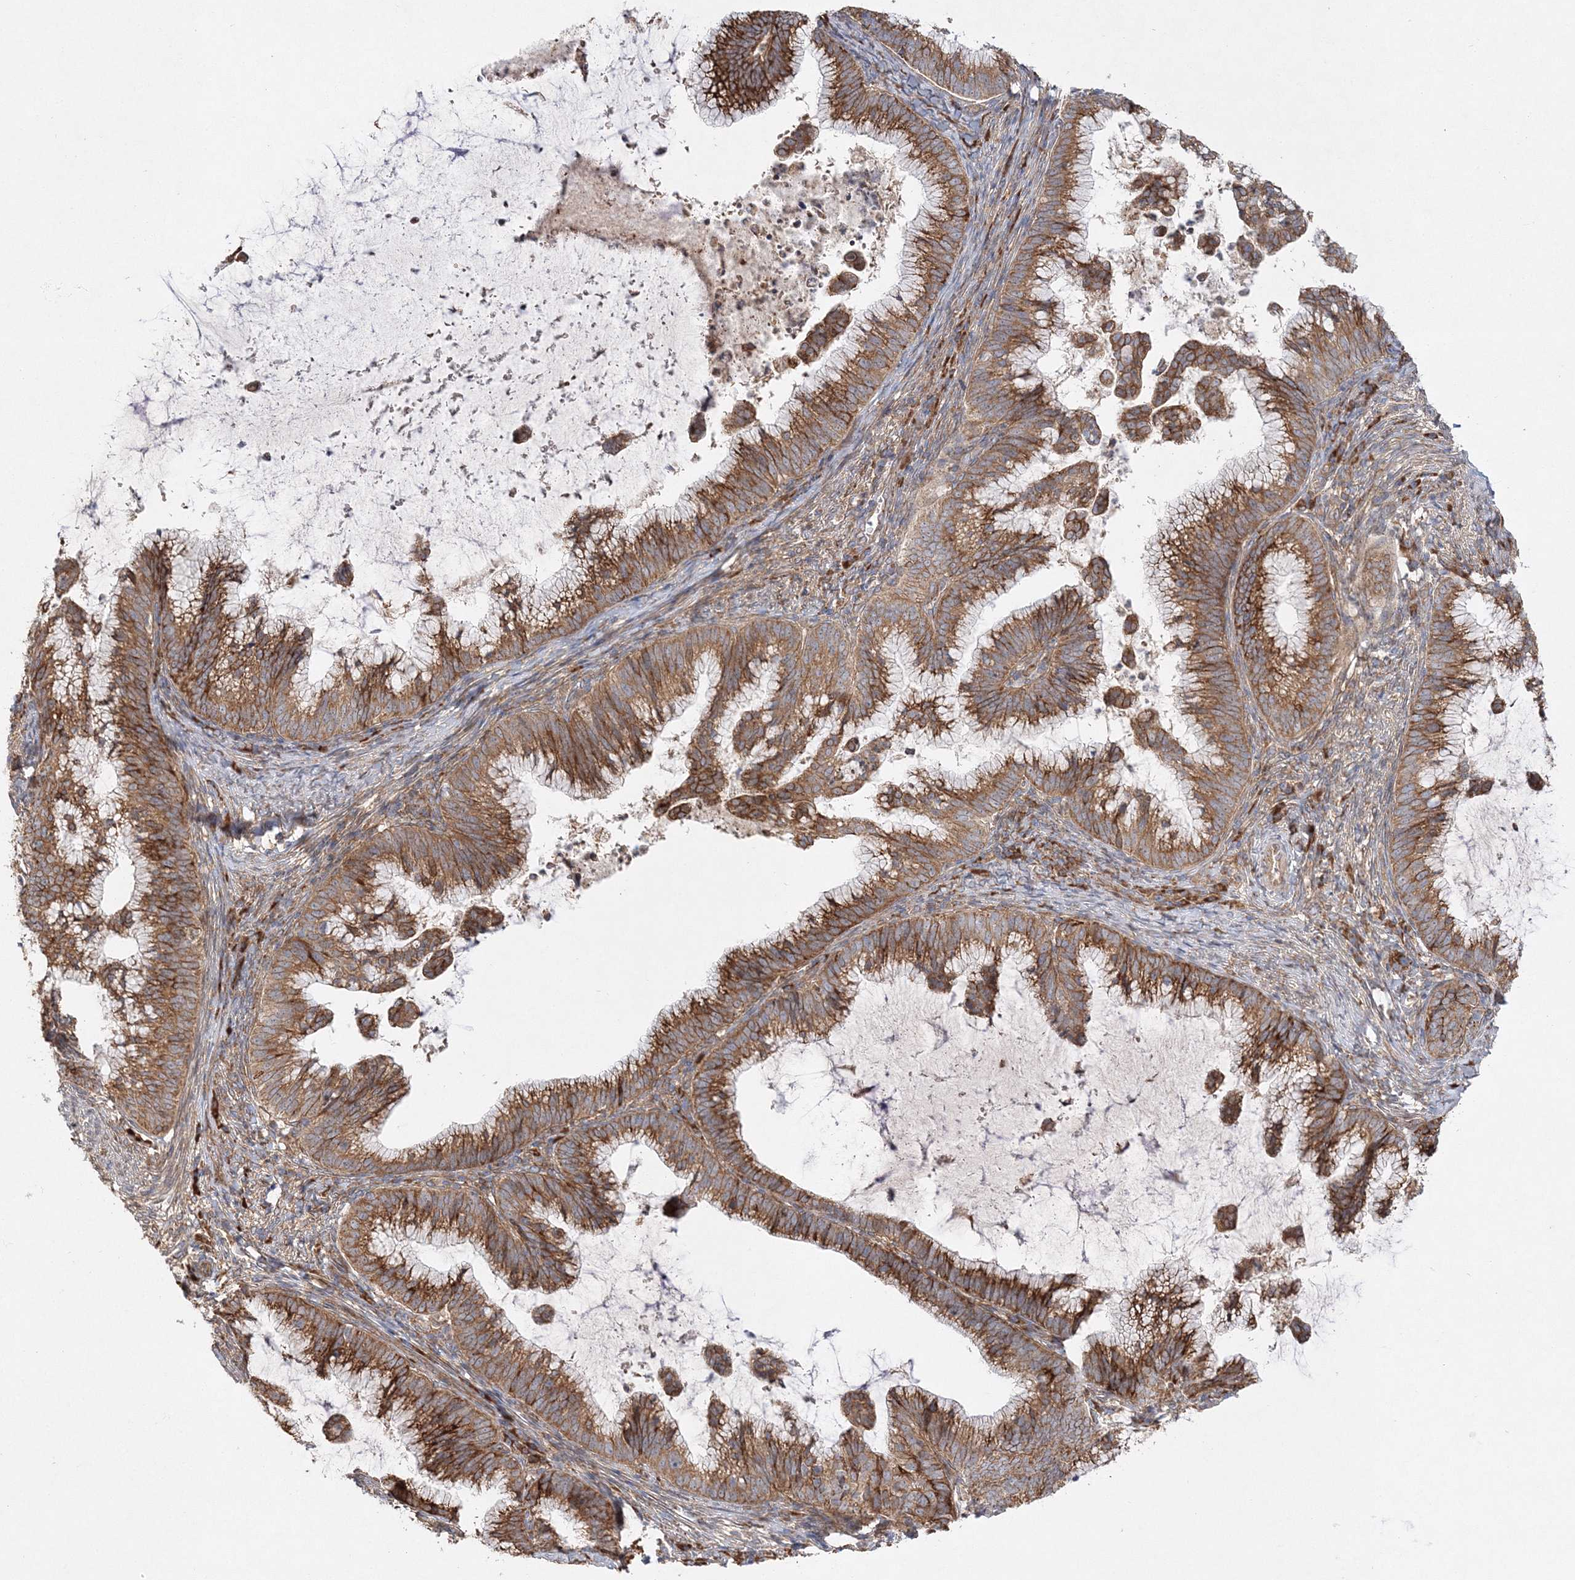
{"staining": {"intensity": "moderate", "quantity": ">75%", "location": "cytoplasmic/membranous"}, "tissue": "cervical cancer", "cell_type": "Tumor cells", "image_type": "cancer", "snomed": [{"axis": "morphology", "description": "Adenocarcinoma, NOS"}, {"axis": "topography", "description": "Cervix"}], "caption": "Cervical adenocarcinoma stained with IHC exhibits moderate cytoplasmic/membranous positivity in about >75% of tumor cells. (Stains: DAB in brown, nuclei in blue, Microscopy: brightfield microscopy at high magnification).", "gene": "ZFYVE16", "patient": {"sex": "female", "age": 36}}